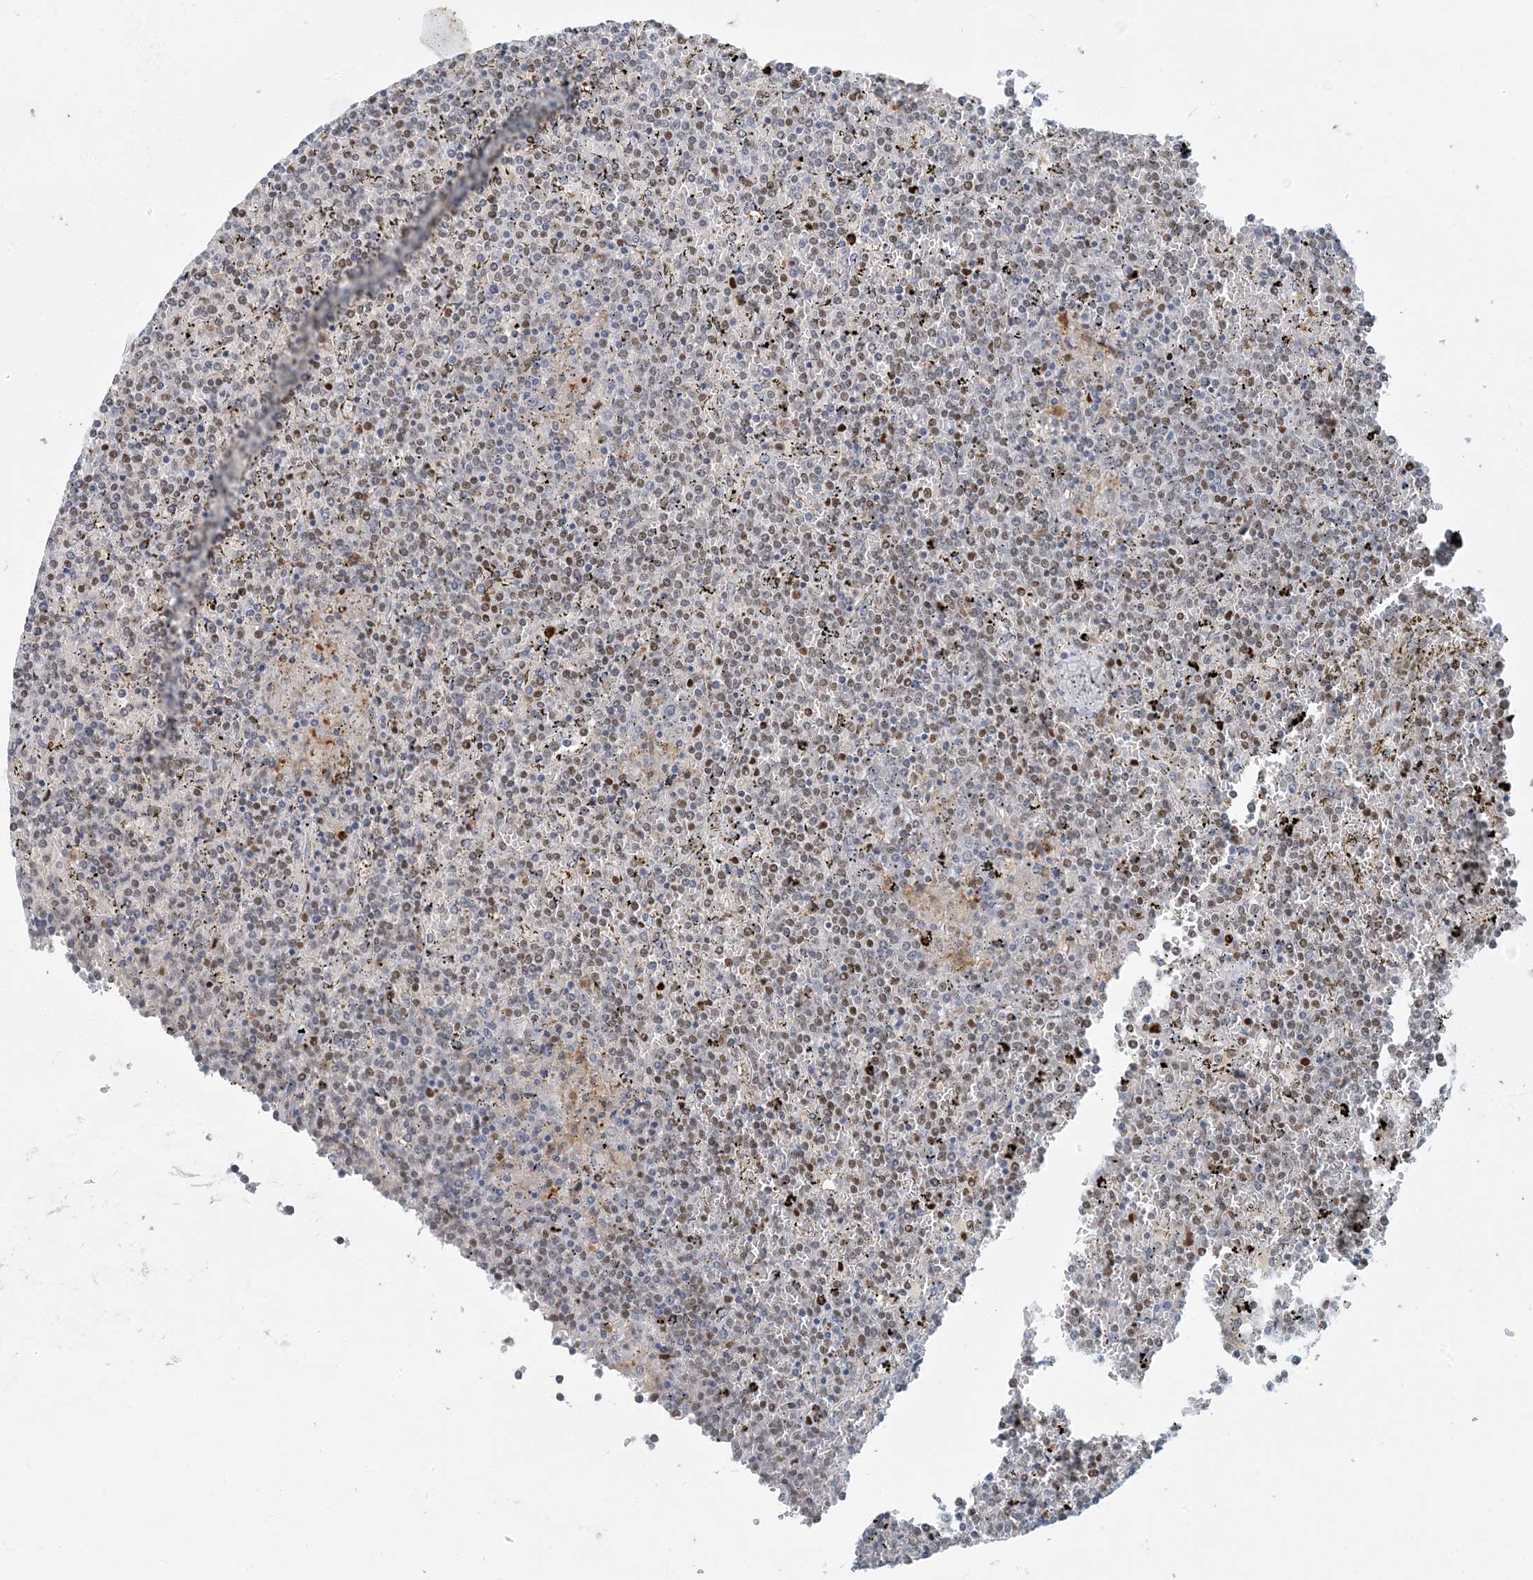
{"staining": {"intensity": "weak", "quantity": "25%-75%", "location": "nuclear"}, "tissue": "lymphoma", "cell_type": "Tumor cells", "image_type": "cancer", "snomed": [{"axis": "morphology", "description": "Malignant lymphoma, non-Hodgkin's type, Low grade"}, {"axis": "topography", "description": "Spleen"}], "caption": "Tumor cells exhibit low levels of weak nuclear positivity in about 25%-75% of cells in lymphoma. Nuclei are stained in blue.", "gene": "AK9", "patient": {"sex": "female", "age": 19}}